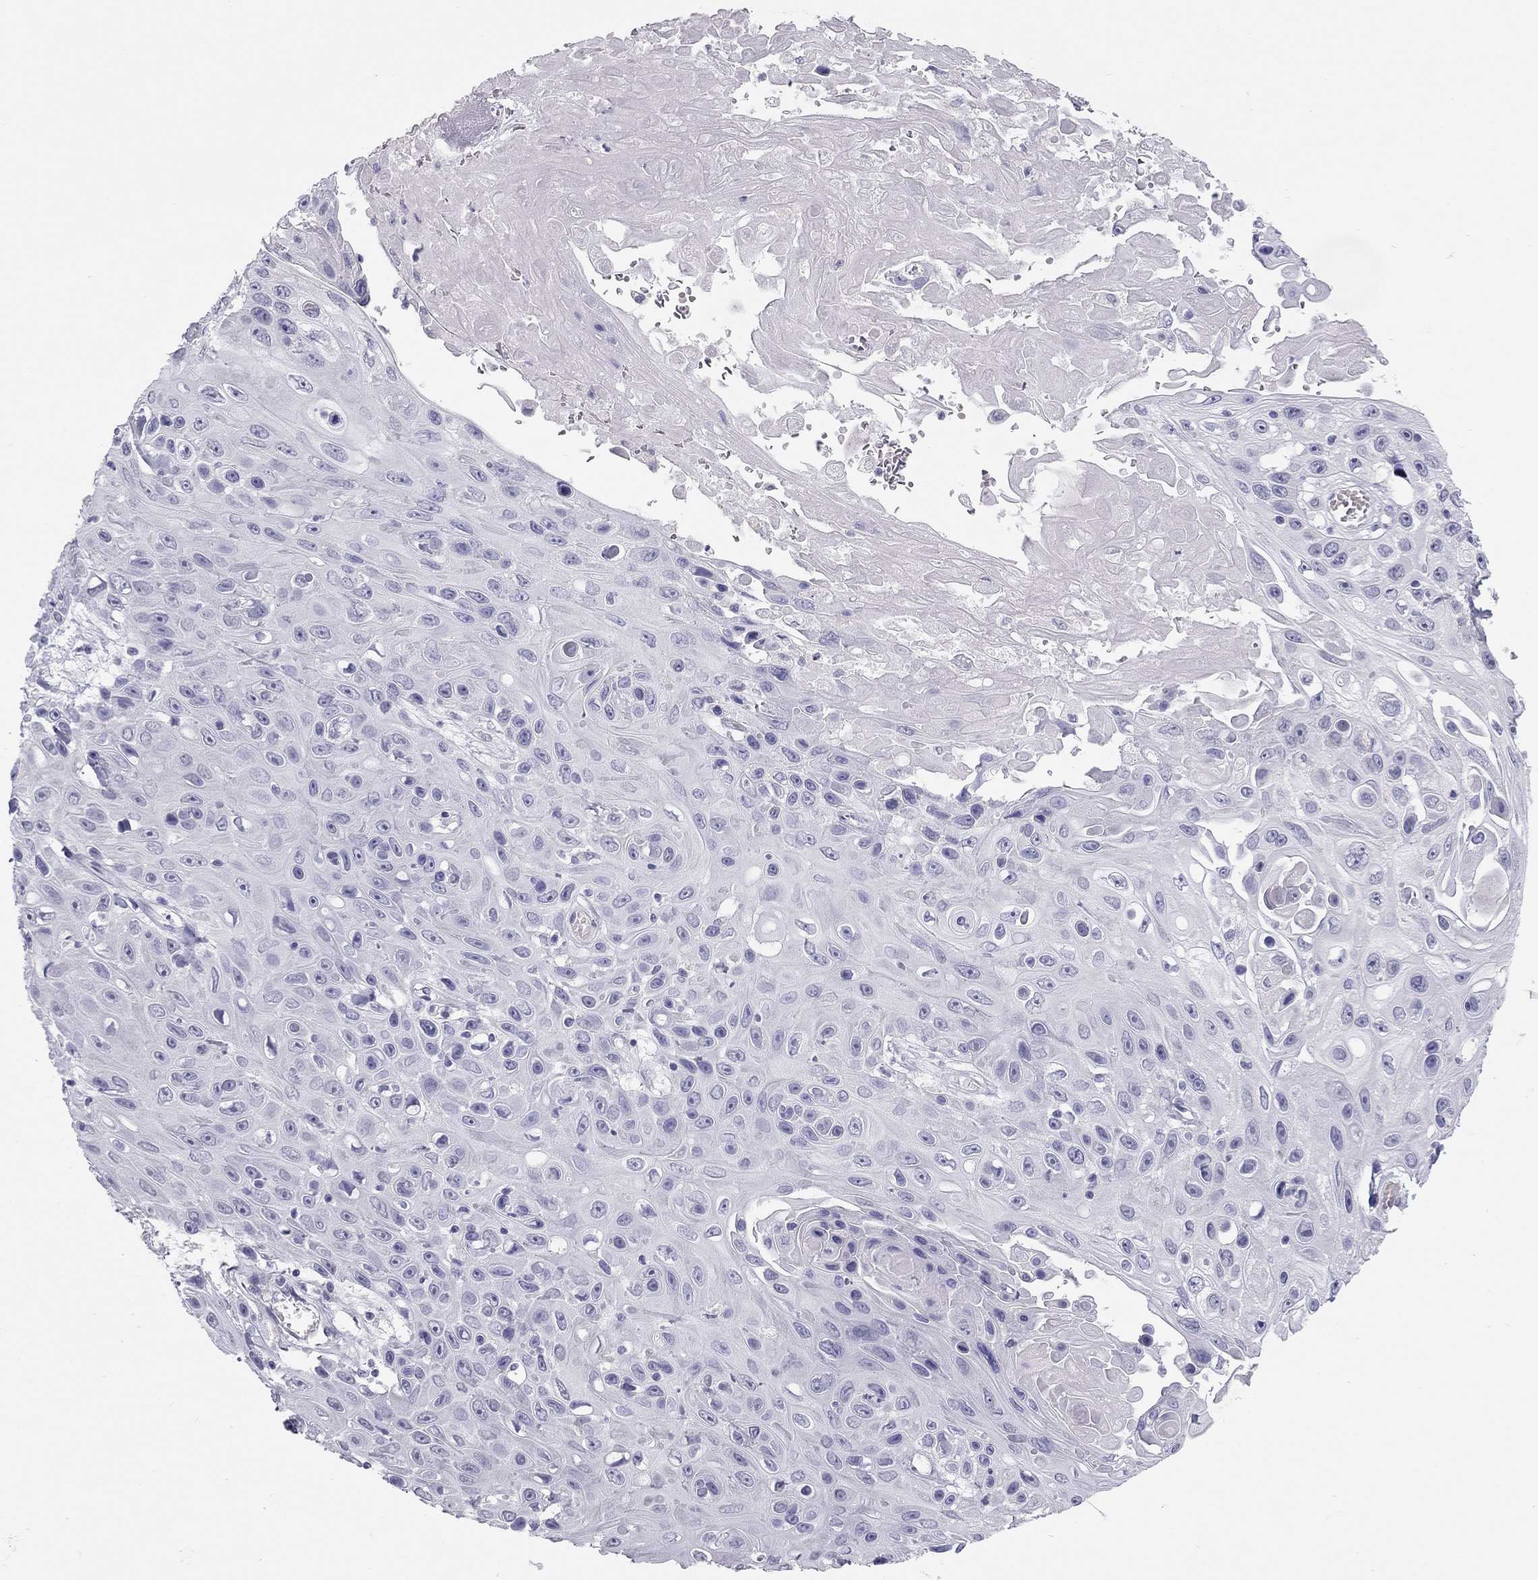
{"staining": {"intensity": "negative", "quantity": "none", "location": "none"}, "tissue": "skin cancer", "cell_type": "Tumor cells", "image_type": "cancer", "snomed": [{"axis": "morphology", "description": "Squamous cell carcinoma, NOS"}, {"axis": "topography", "description": "Skin"}], "caption": "IHC micrograph of neoplastic tissue: human squamous cell carcinoma (skin) stained with DAB shows no significant protein staining in tumor cells.", "gene": "SPATA12", "patient": {"sex": "male", "age": 82}}